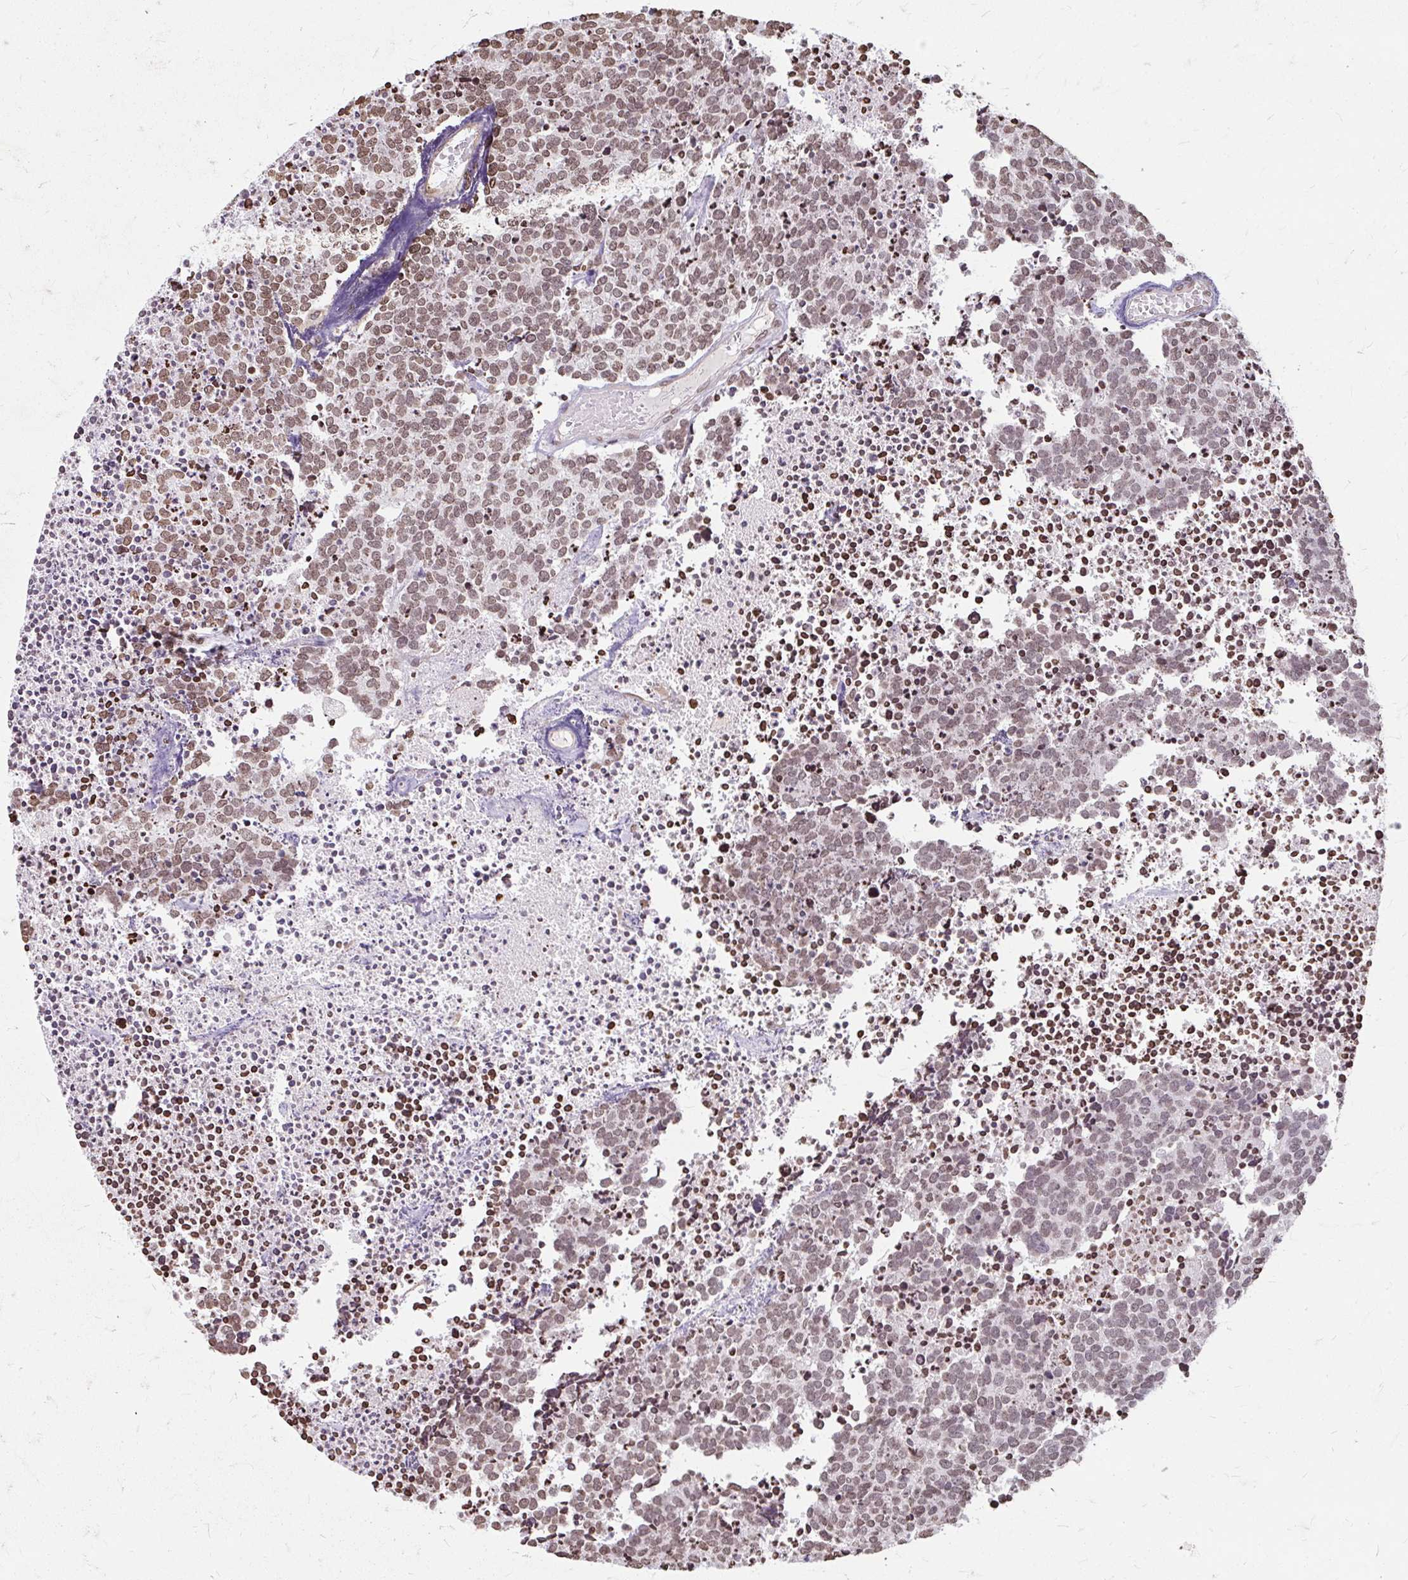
{"staining": {"intensity": "moderate", "quantity": ">75%", "location": "nuclear"}, "tissue": "carcinoid", "cell_type": "Tumor cells", "image_type": "cancer", "snomed": [{"axis": "morphology", "description": "Carcinoid, malignant, NOS"}, {"axis": "topography", "description": "Skin"}], "caption": "Carcinoid tissue displays moderate nuclear staining in about >75% of tumor cells", "gene": "ORC3", "patient": {"sex": "female", "age": 79}}